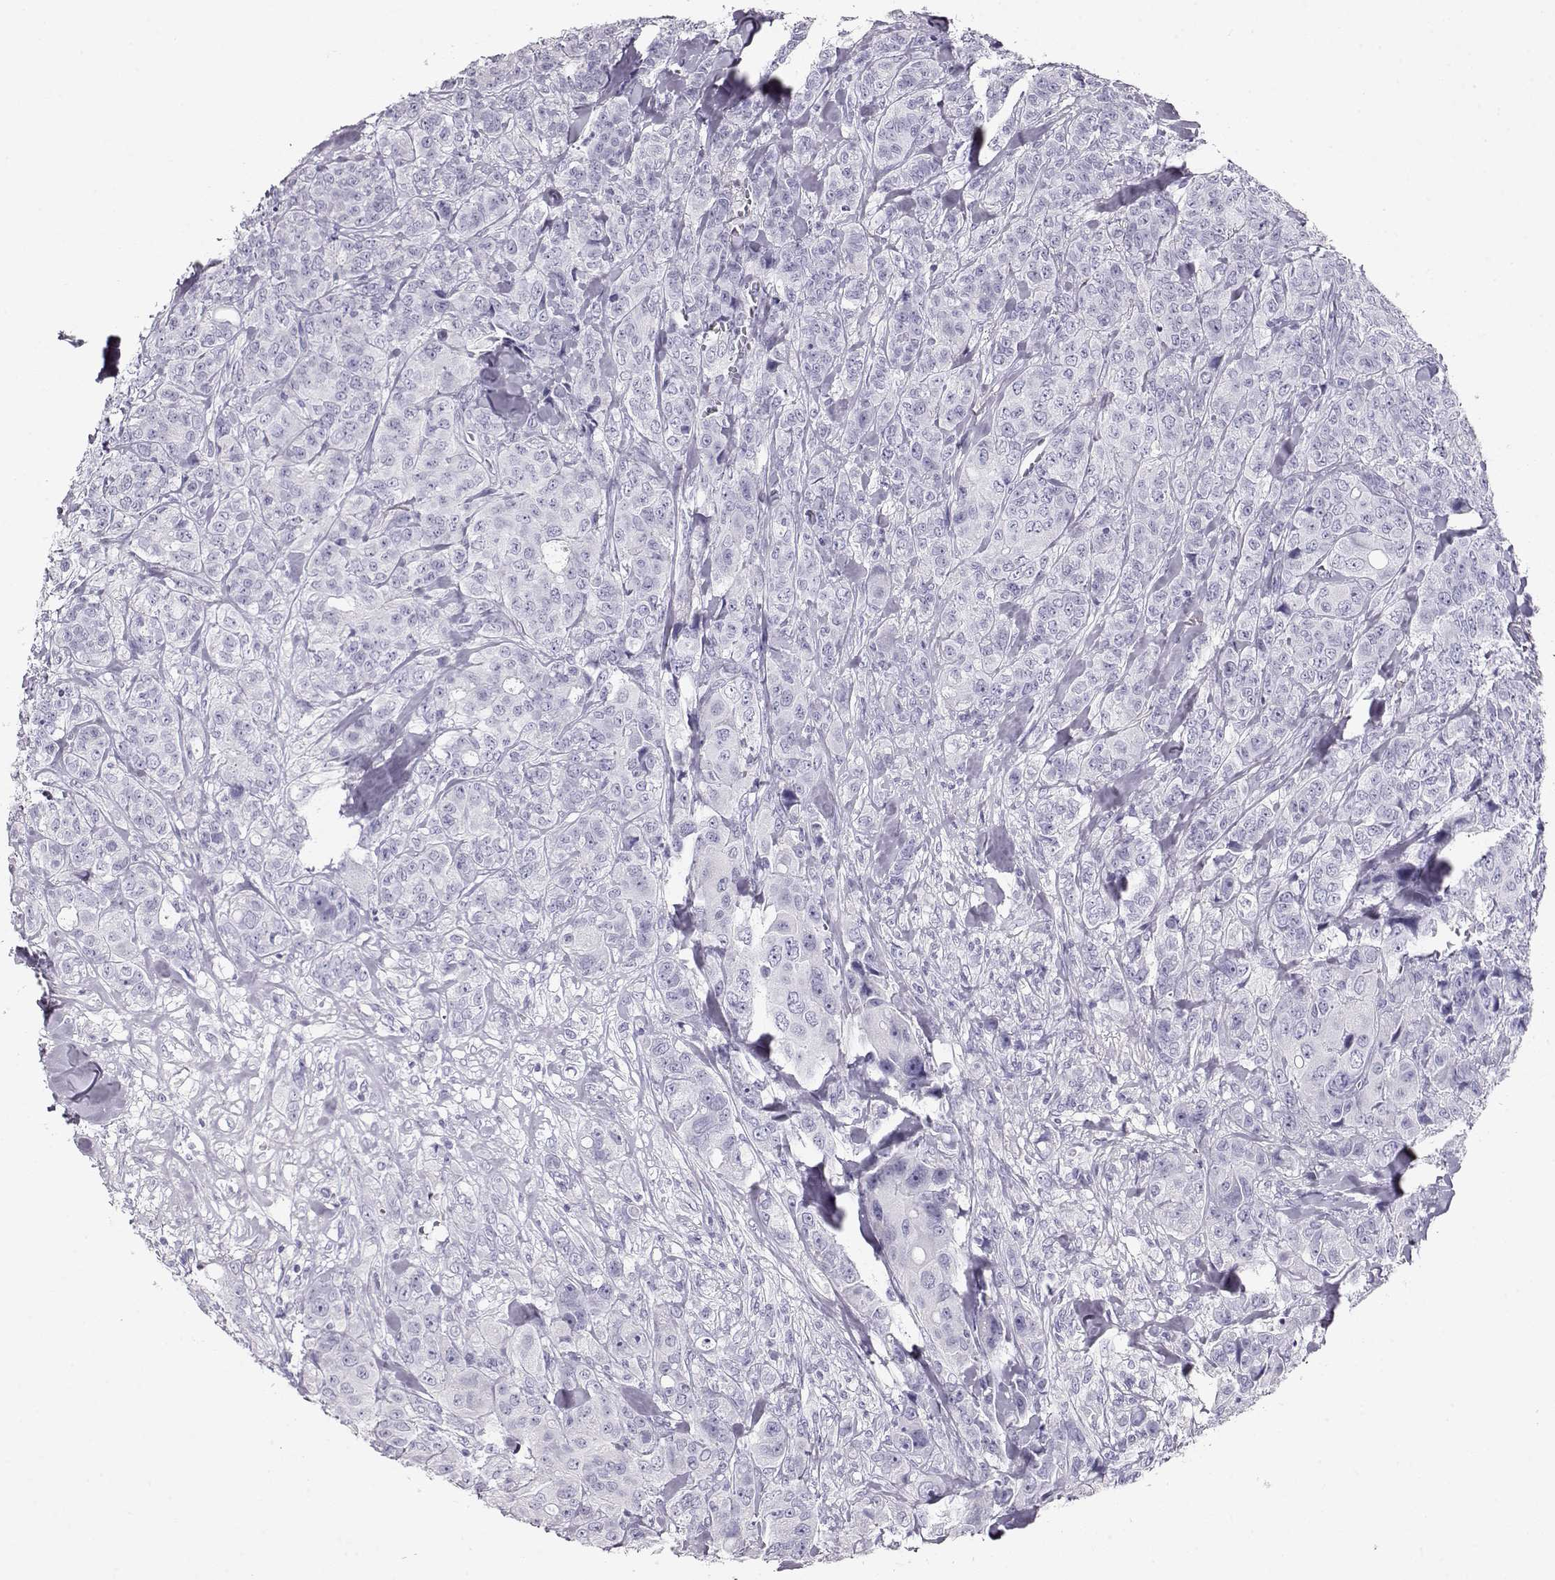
{"staining": {"intensity": "negative", "quantity": "none", "location": "none"}, "tissue": "breast cancer", "cell_type": "Tumor cells", "image_type": "cancer", "snomed": [{"axis": "morphology", "description": "Duct carcinoma"}, {"axis": "topography", "description": "Breast"}], "caption": "IHC image of human breast cancer stained for a protein (brown), which demonstrates no expression in tumor cells.", "gene": "ACTN2", "patient": {"sex": "female", "age": 43}}